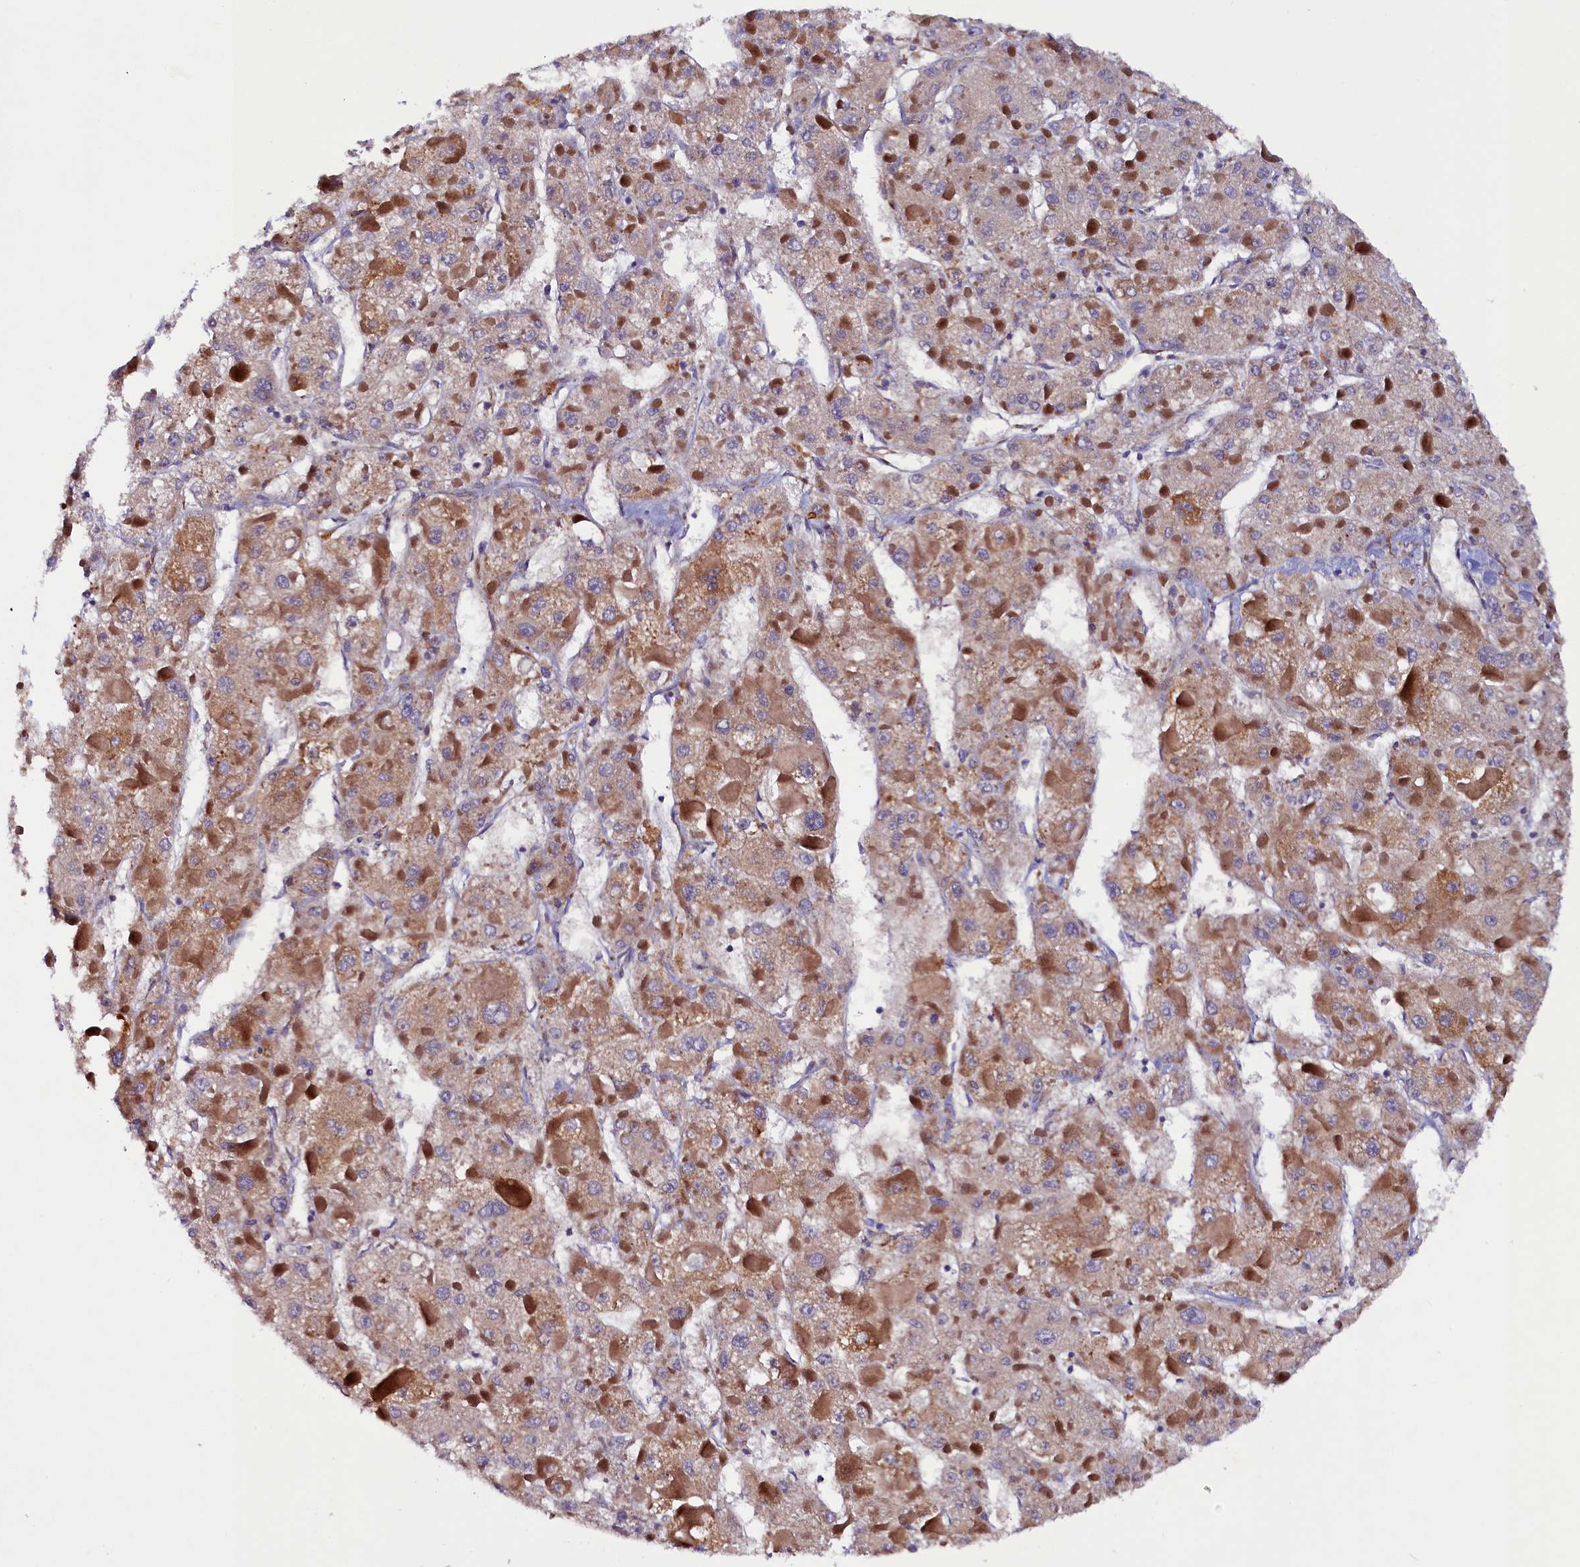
{"staining": {"intensity": "moderate", "quantity": "25%-75%", "location": "cytoplasmic/membranous"}, "tissue": "liver cancer", "cell_type": "Tumor cells", "image_type": "cancer", "snomed": [{"axis": "morphology", "description": "Carcinoma, Hepatocellular, NOS"}, {"axis": "topography", "description": "Liver"}], "caption": "Protein expression analysis of liver cancer shows moderate cytoplasmic/membranous expression in approximately 25%-75% of tumor cells.", "gene": "ARRDC4", "patient": {"sex": "female", "age": 73}}